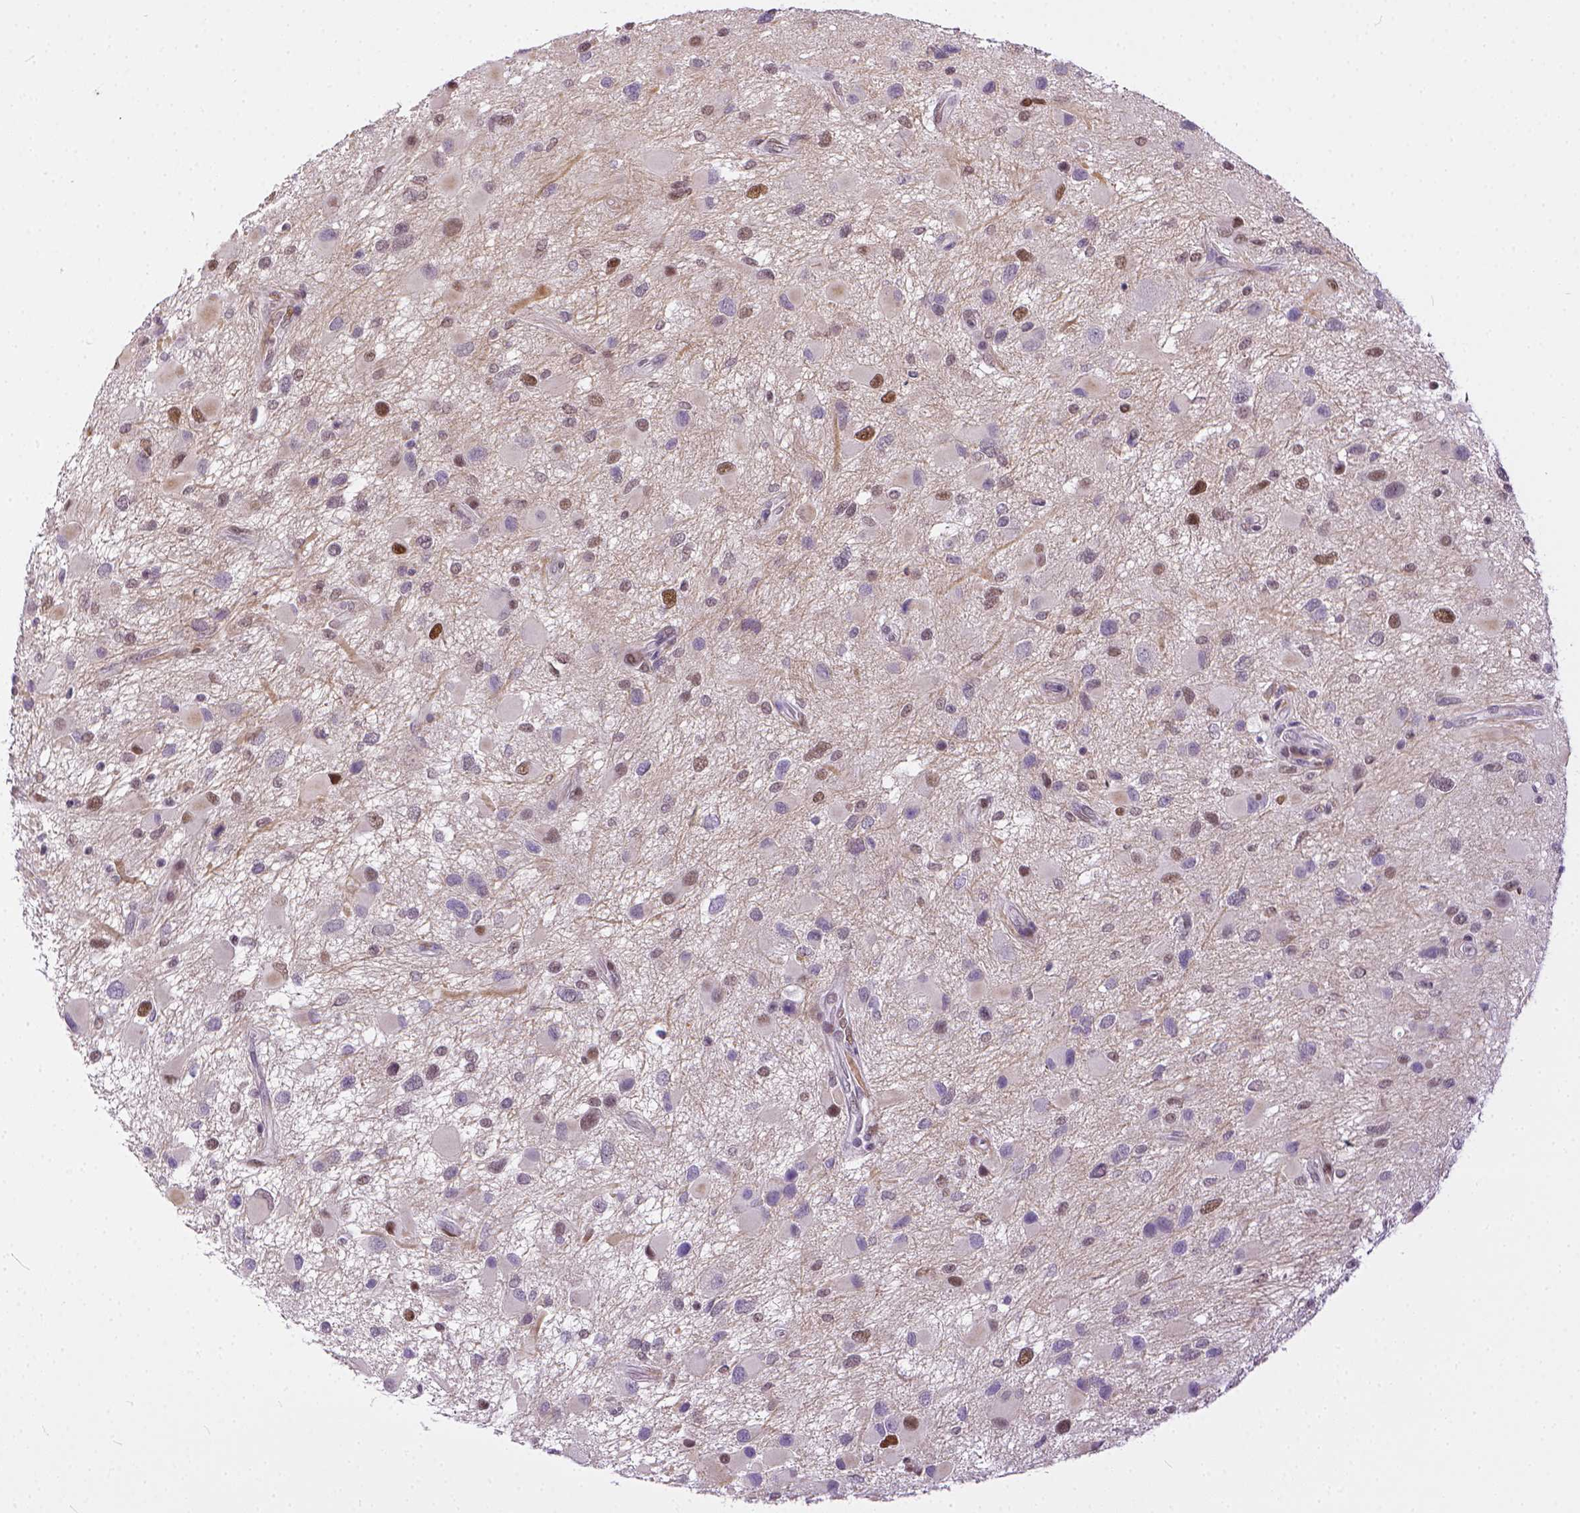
{"staining": {"intensity": "moderate", "quantity": "<25%", "location": "nuclear"}, "tissue": "glioma", "cell_type": "Tumor cells", "image_type": "cancer", "snomed": [{"axis": "morphology", "description": "Glioma, malignant, Low grade"}, {"axis": "topography", "description": "Brain"}], "caption": "Immunohistochemical staining of human malignant glioma (low-grade) displays moderate nuclear protein staining in about <25% of tumor cells.", "gene": "ERCC1", "patient": {"sex": "female", "age": 32}}